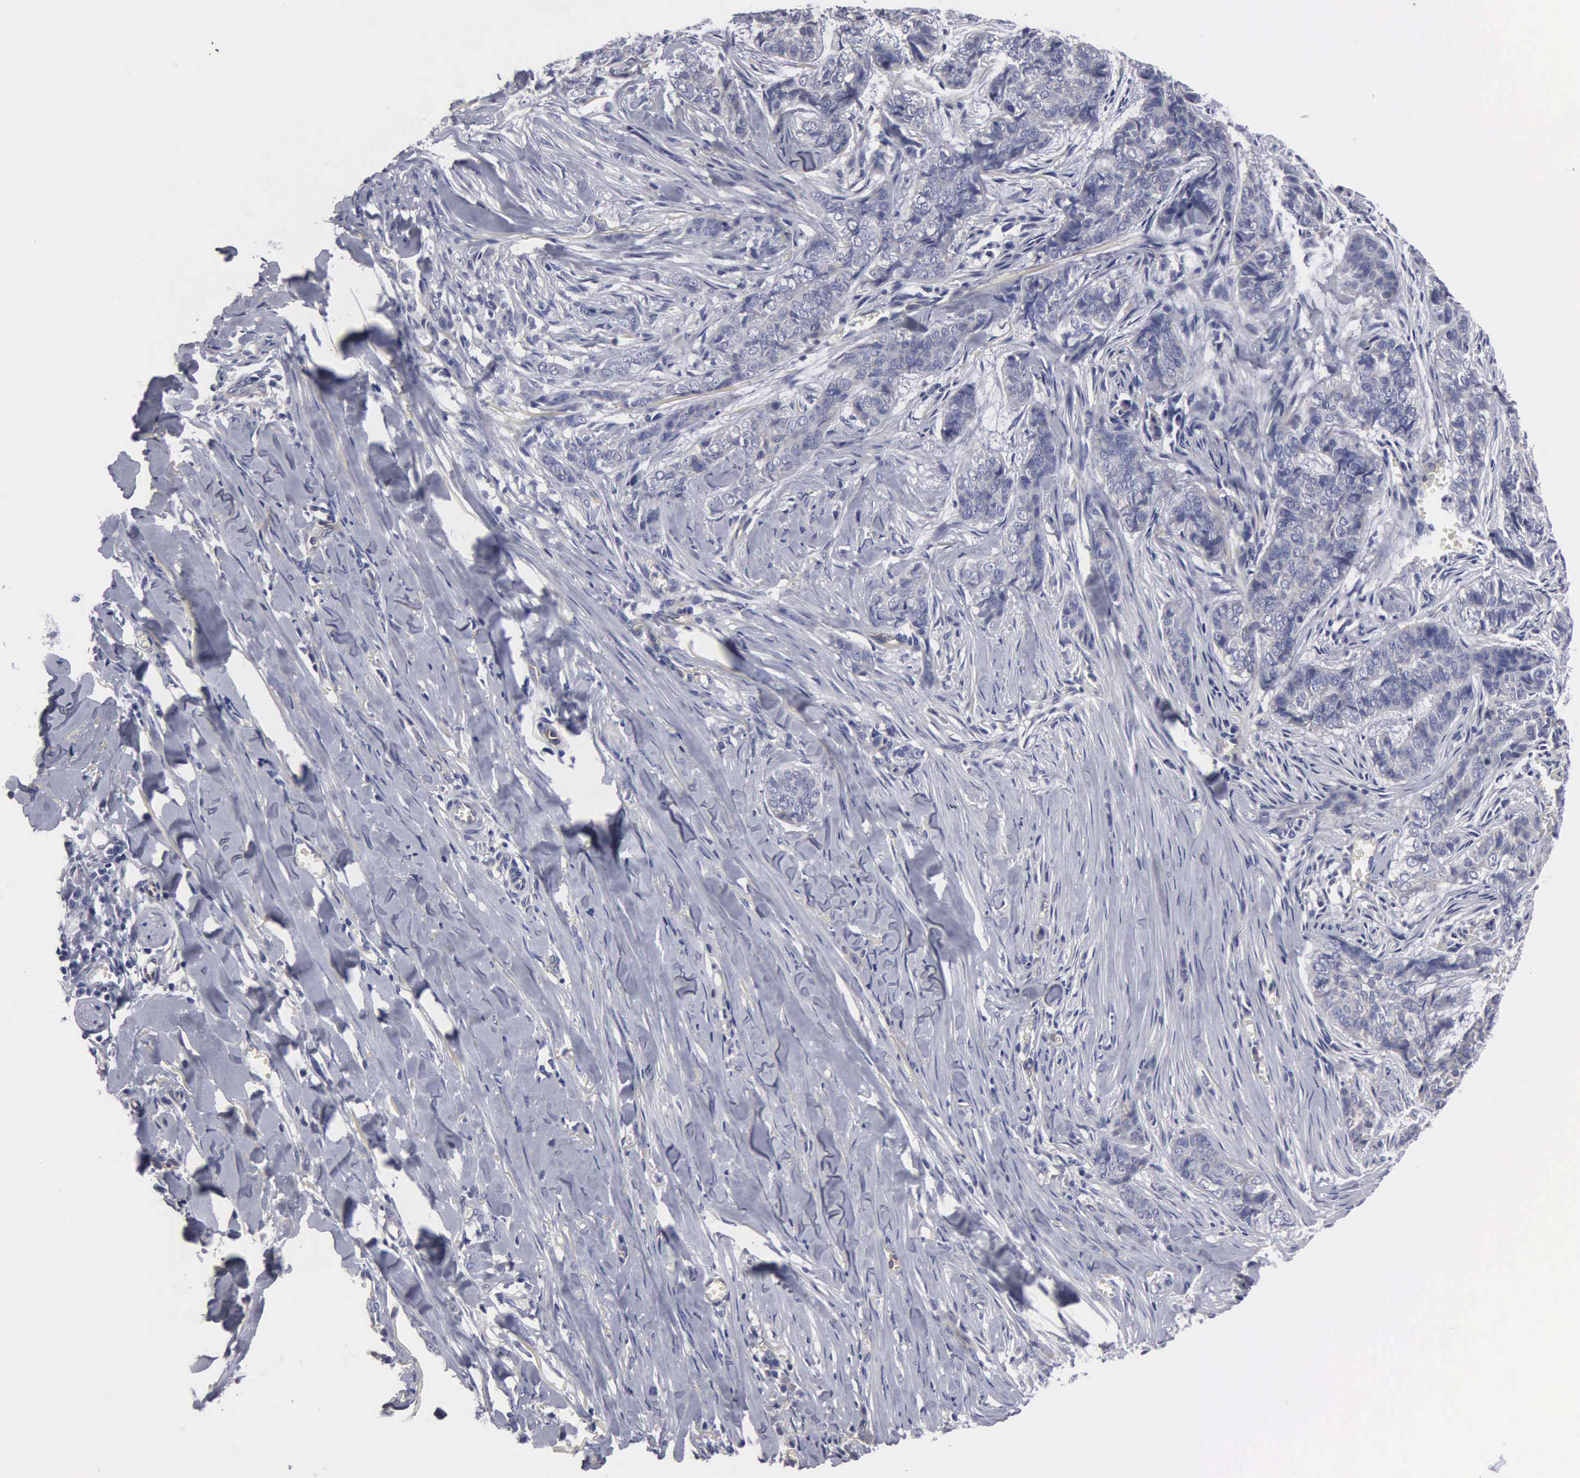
{"staining": {"intensity": "negative", "quantity": "none", "location": "none"}, "tissue": "skin cancer", "cell_type": "Tumor cells", "image_type": "cancer", "snomed": [{"axis": "morphology", "description": "Normal tissue, NOS"}, {"axis": "morphology", "description": "Basal cell carcinoma"}, {"axis": "topography", "description": "Skin"}], "caption": "The histopathology image exhibits no significant positivity in tumor cells of skin basal cell carcinoma. The staining was performed using DAB (3,3'-diaminobenzidine) to visualize the protein expression in brown, while the nuclei were stained in blue with hematoxylin (Magnification: 20x).", "gene": "RDX", "patient": {"sex": "female", "age": 65}}